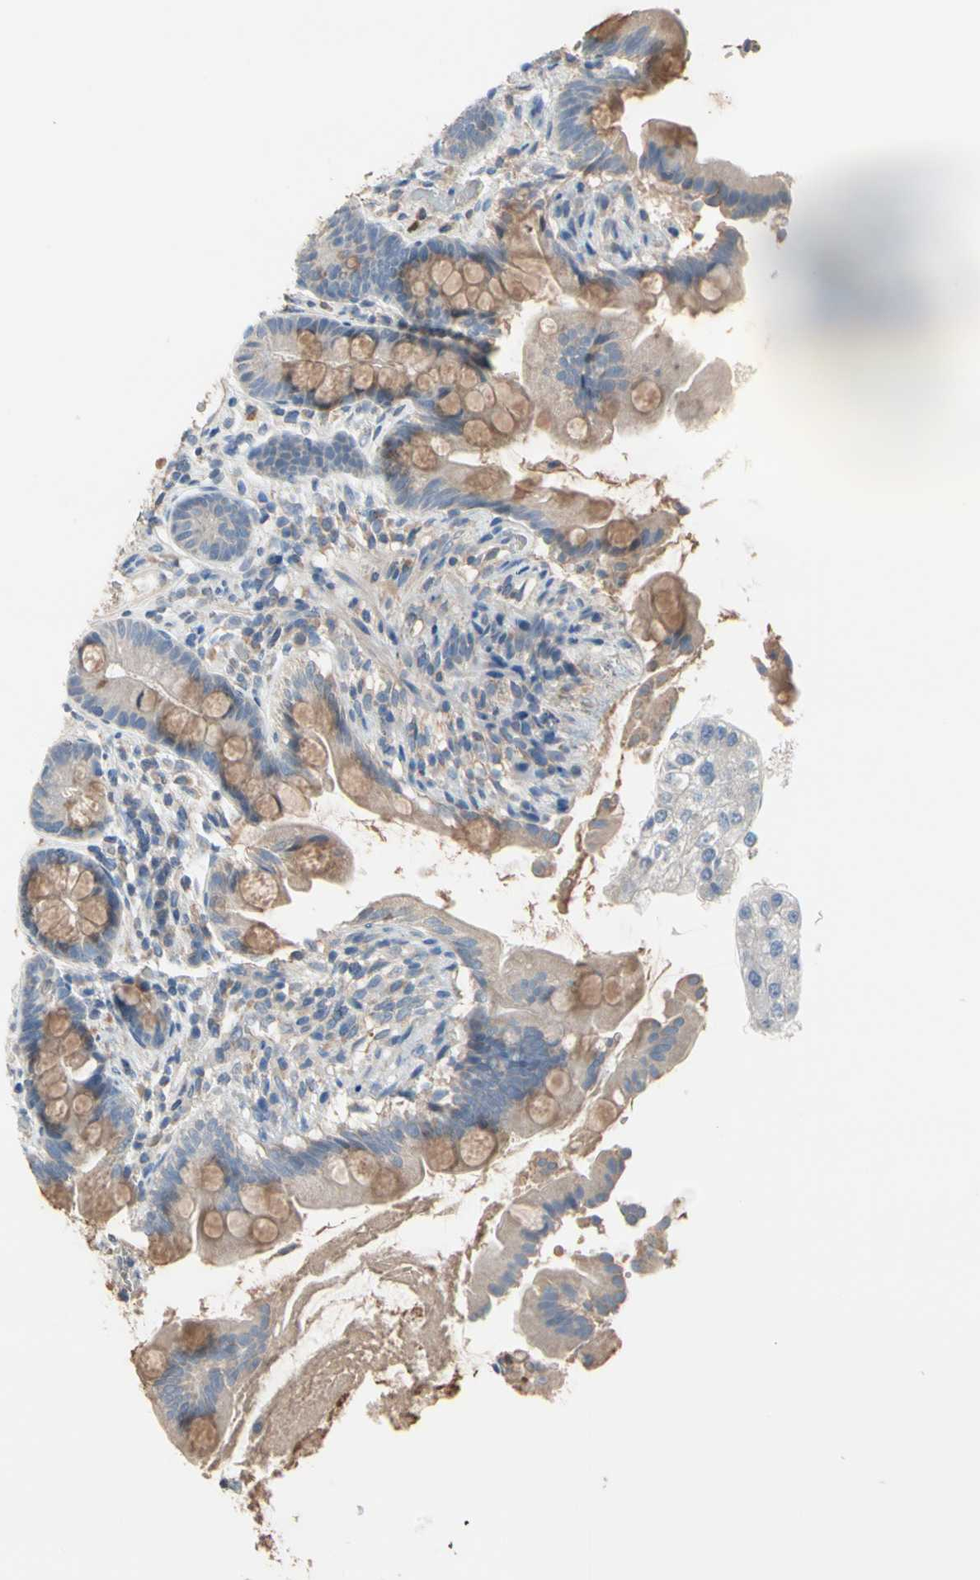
{"staining": {"intensity": "moderate", "quantity": "<25%", "location": "cytoplasmic/membranous"}, "tissue": "small intestine", "cell_type": "Glandular cells", "image_type": "normal", "snomed": [{"axis": "morphology", "description": "Normal tissue, NOS"}, {"axis": "topography", "description": "Small intestine"}], "caption": "DAB (3,3'-diaminobenzidine) immunohistochemical staining of unremarkable small intestine displays moderate cytoplasmic/membranous protein staining in approximately <25% of glandular cells.", "gene": "BBOX1", "patient": {"sex": "female", "age": 56}}